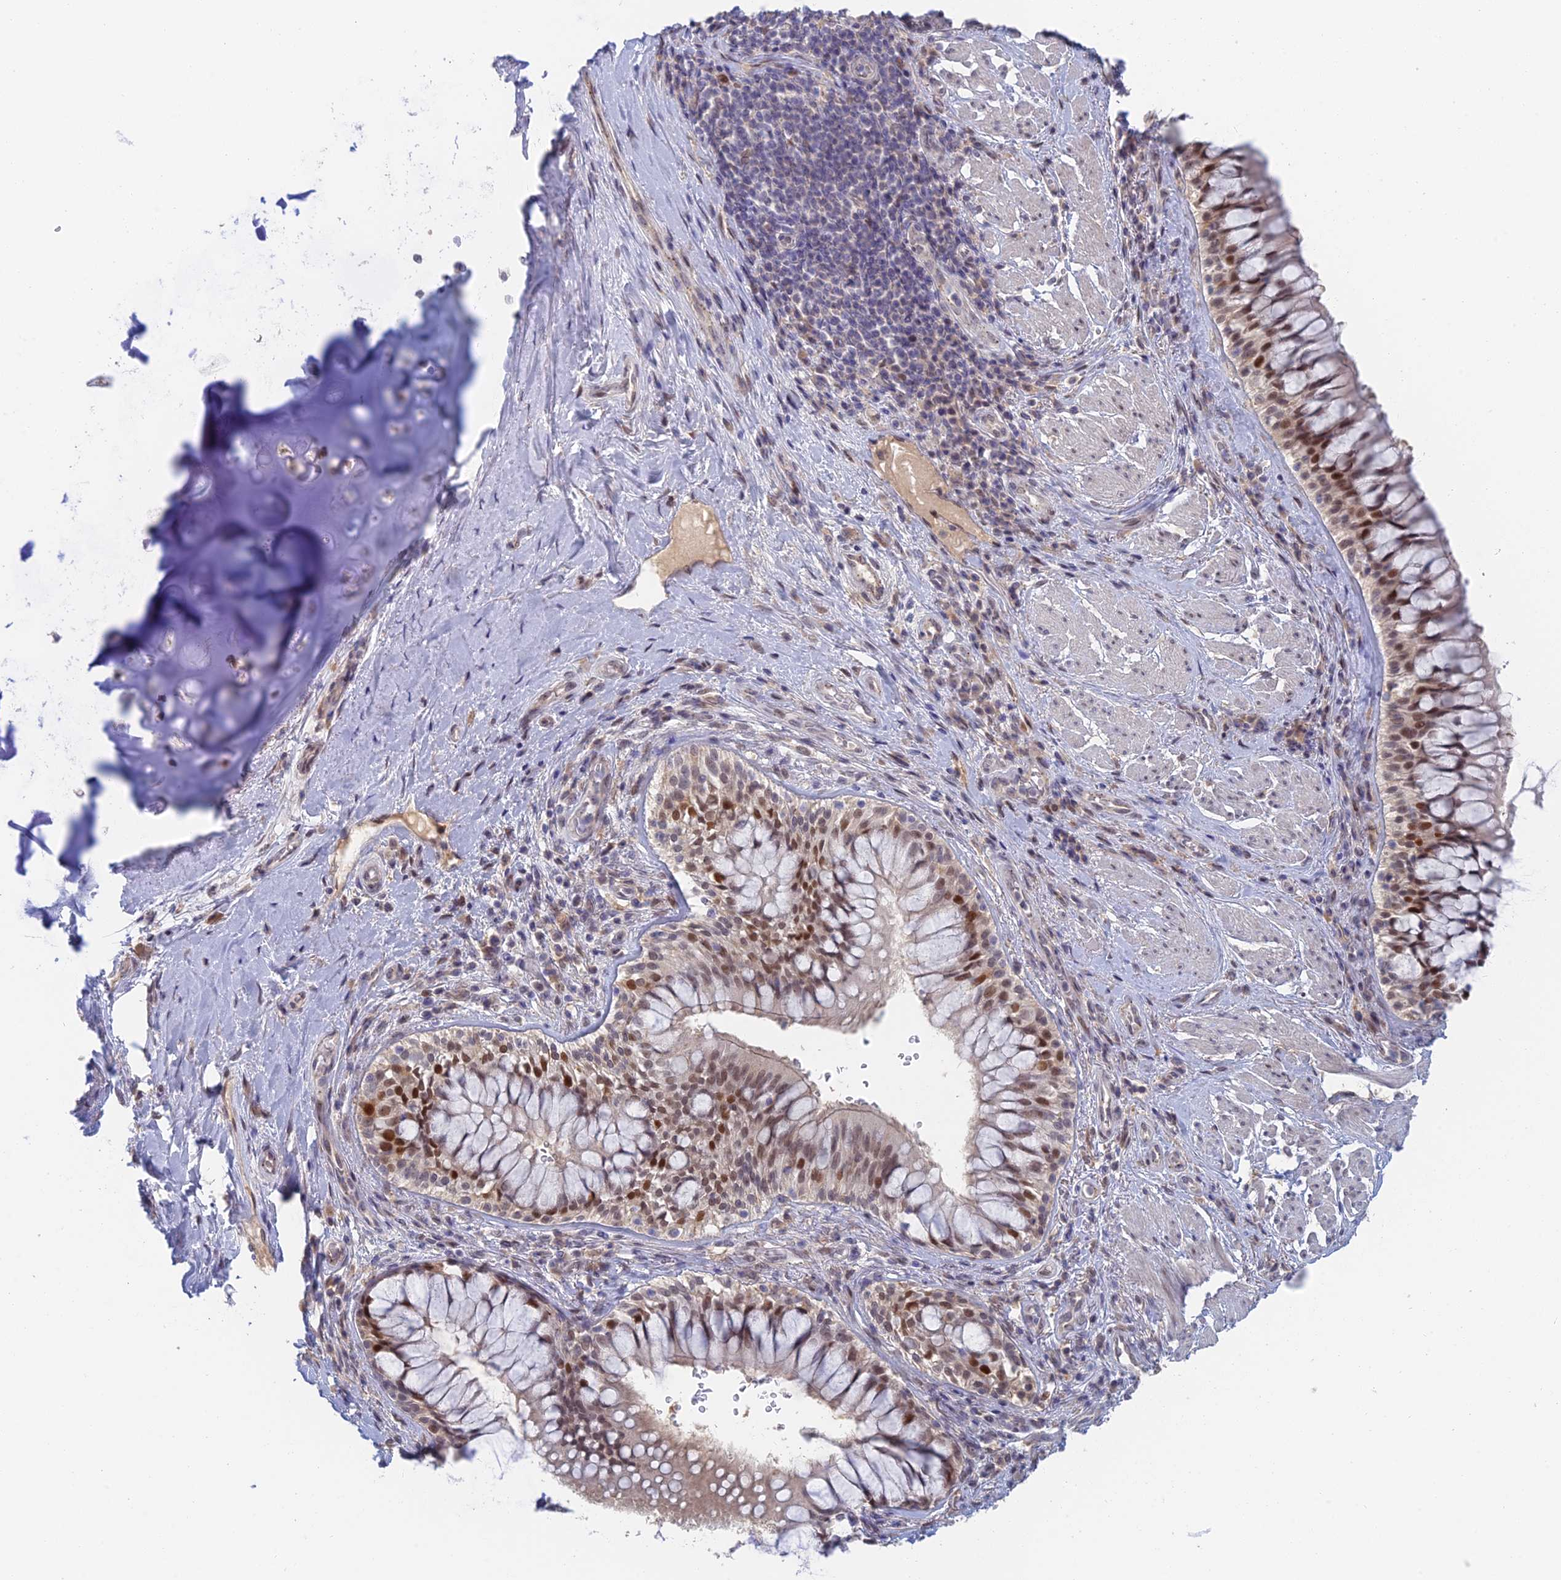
{"staining": {"intensity": "weak", "quantity": "<25%", "location": "cytoplasmic/membranous"}, "tissue": "adipose tissue", "cell_type": "Adipocytes", "image_type": "normal", "snomed": [{"axis": "morphology", "description": "Normal tissue, NOS"}, {"axis": "morphology", "description": "Squamous cell carcinoma, NOS"}, {"axis": "topography", "description": "Bronchus"}, {"axis": "topography", "description": "Lung"}], "caption": "Protein analysis of unremarkable adipose tissue reveals no significant expression in adipocytes. (Stains: DAB (3,3'-diaminobenzidine) immunohistochemistry (IHC) with hematoxylin counter stain, Microscopy: brightfield microscopy at high magnification).", "gene": "ZUP1", "patient": {"sex": "male", "age": 64}}